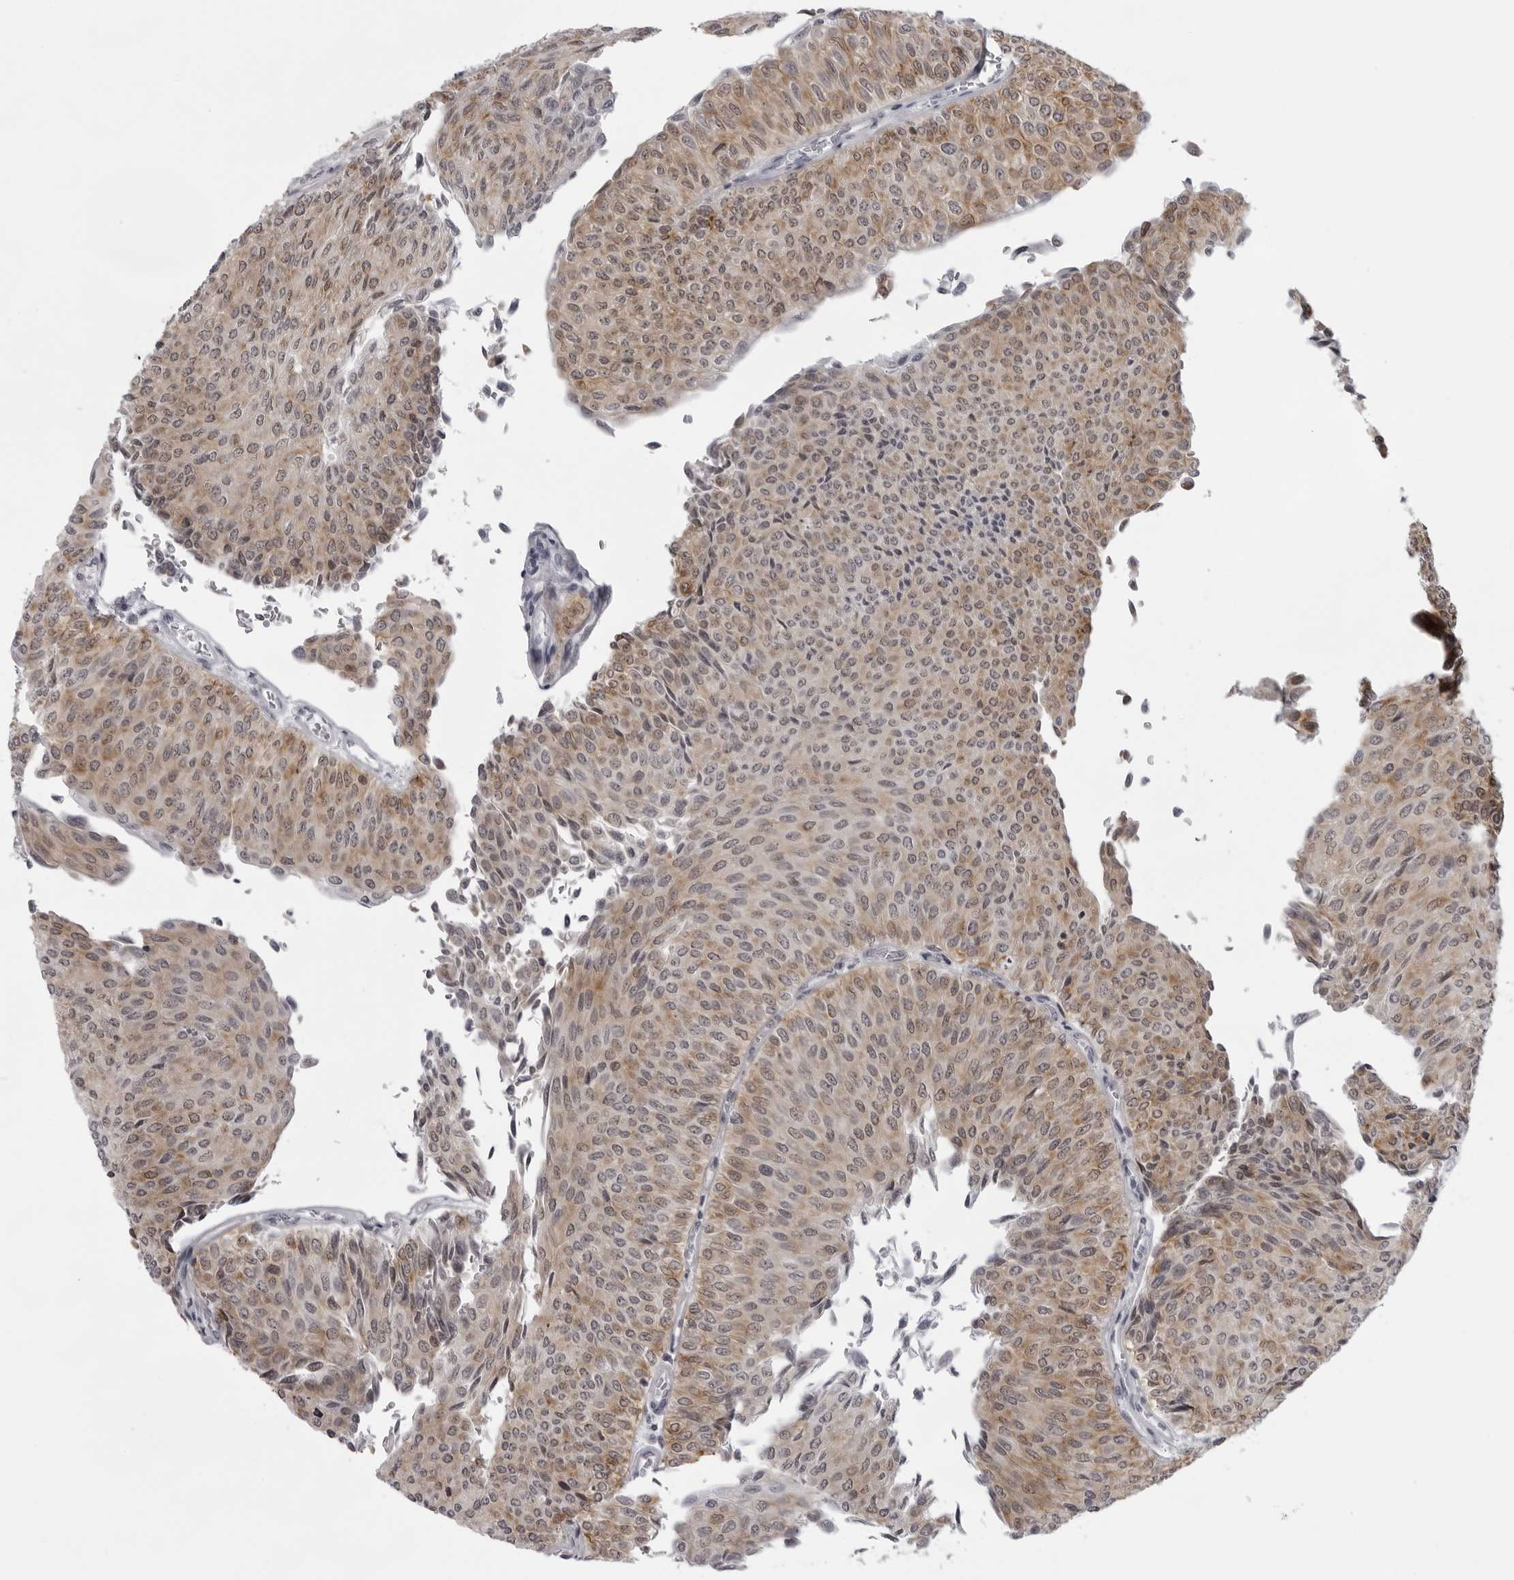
{"staining": {"intensity": "moderate", "quantity": ">75%", "location": "cytoplasmic/membranous,nuclear"}, "tissue": "urothelial cancer", "cell_type": "Tumor cells", "image_type": "cancer", "snomed": [{"axis": "morphology", "description": "Urothelial carcinoma, Low grade"}, {"axis": "topography", "description": "Urinary bladder"}], "caption": "The micrograph shows a brown stain indicating the presence of a protein in the cytoplasmic/membranous and nuclear of tumor cells in urothelial cancer.", "gene": "NUDT18", "patient": {"sex": "male", "age": 78}}